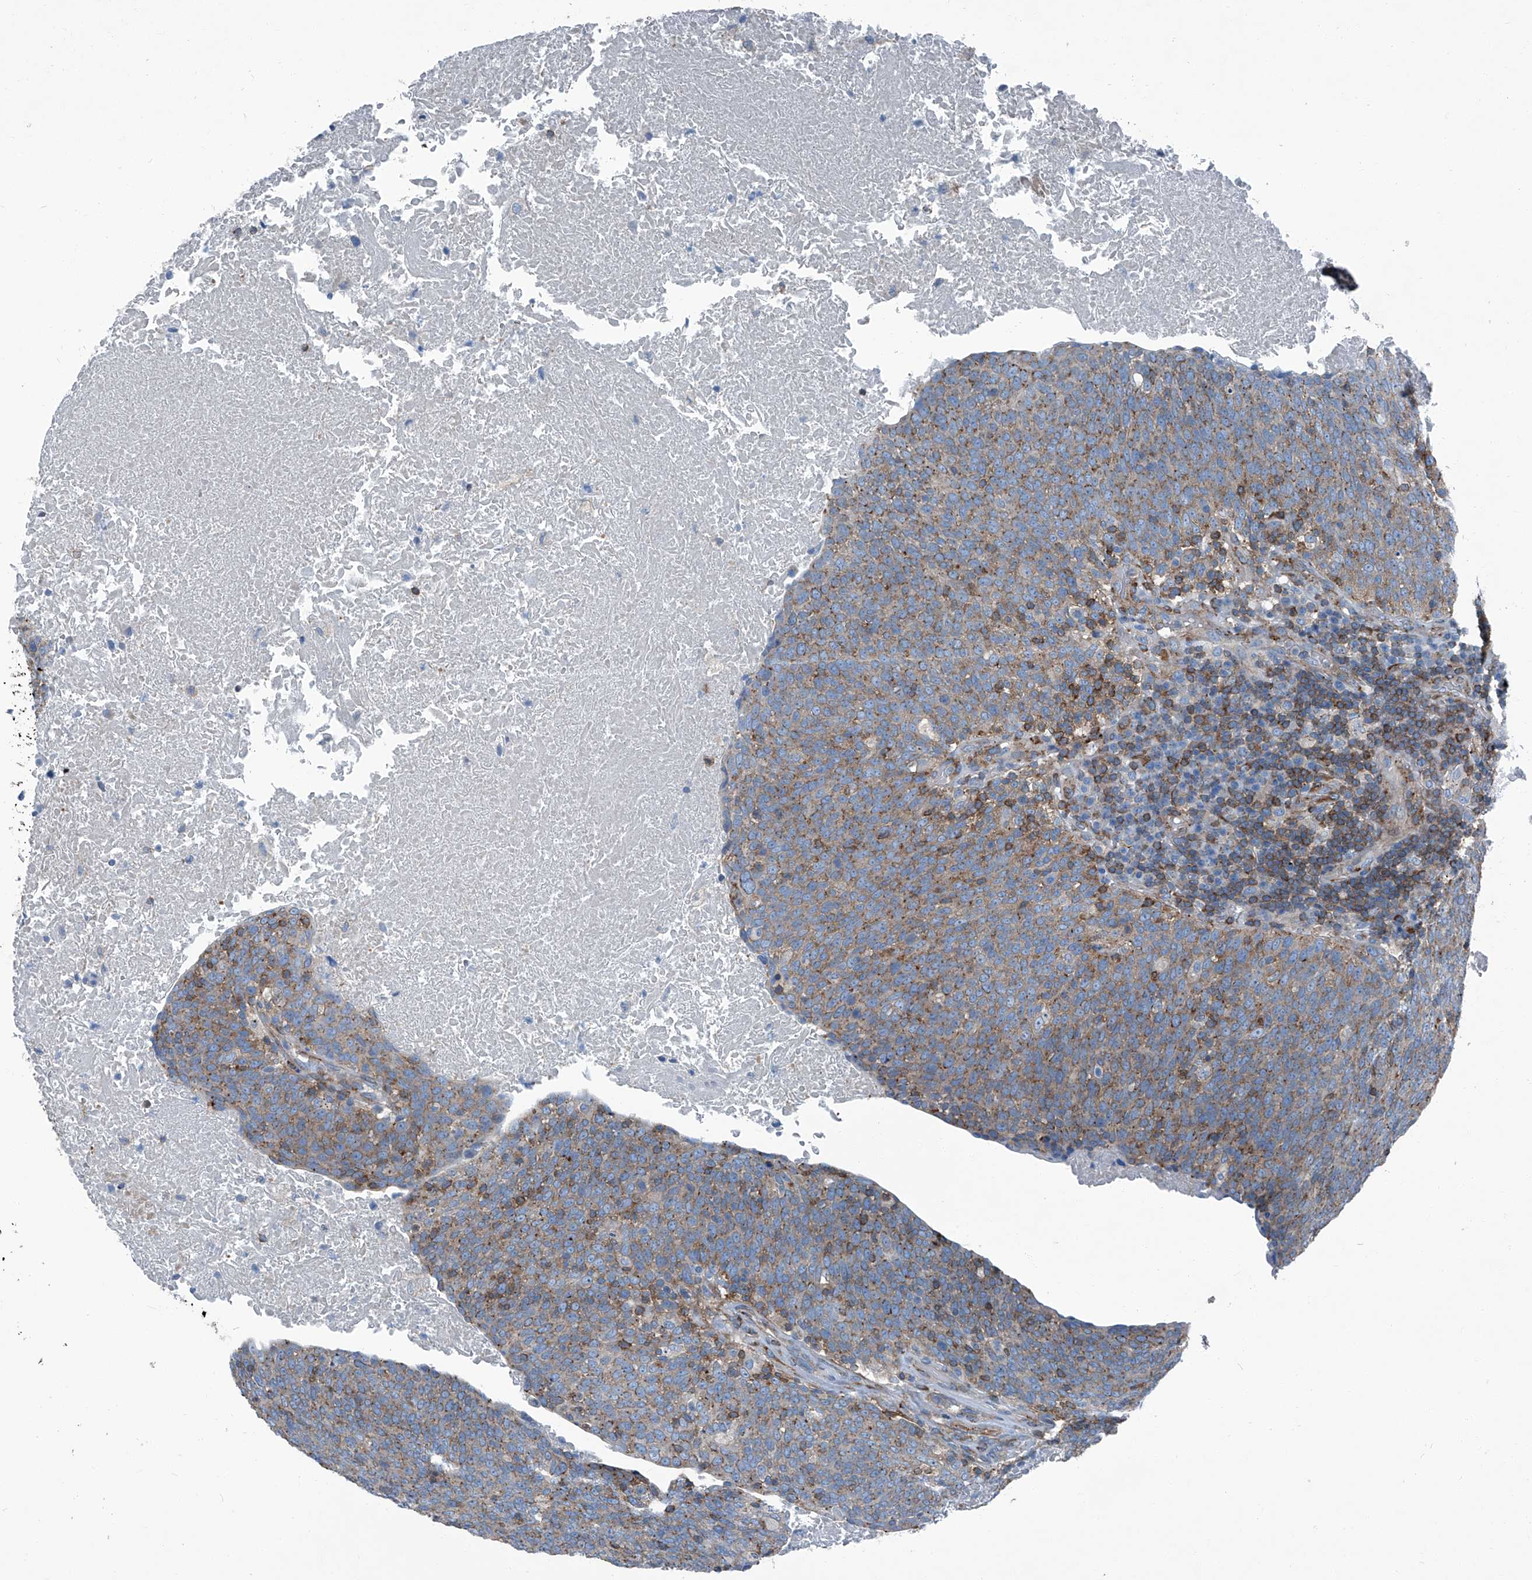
{"staining": {"intensity": "weak", "quantity": "25%-75%", "location": "cytoplasmic/membranous"}, "tissue": "head and neck cancer", "cell_type": "Tumor cells", "image_type": "cancer", "snomed": [{"axis": "morphology", "description": "Squamous cell carcinoma, NOS"}, {"axis": "morphology", "description": "Squamous cell carcinoma, metastatic, NOS"}, {"axis": "topography", "description": "Lymph node"}, {"axis": "topography", "description": "Head-Neck"}], "caption": "A low amount of weak cytoplasmic/membranous expression is appreciated in about 25%-75% of tumor cells in squamous cell carcinoma (head and neck) tissue. (Stains: DAB in brown, nuclei in blue, Microscopy: brightfield microscopy at high magnification).", "gene": "SEPTIN7", "patient": {"sex": "male", "age": 62}}